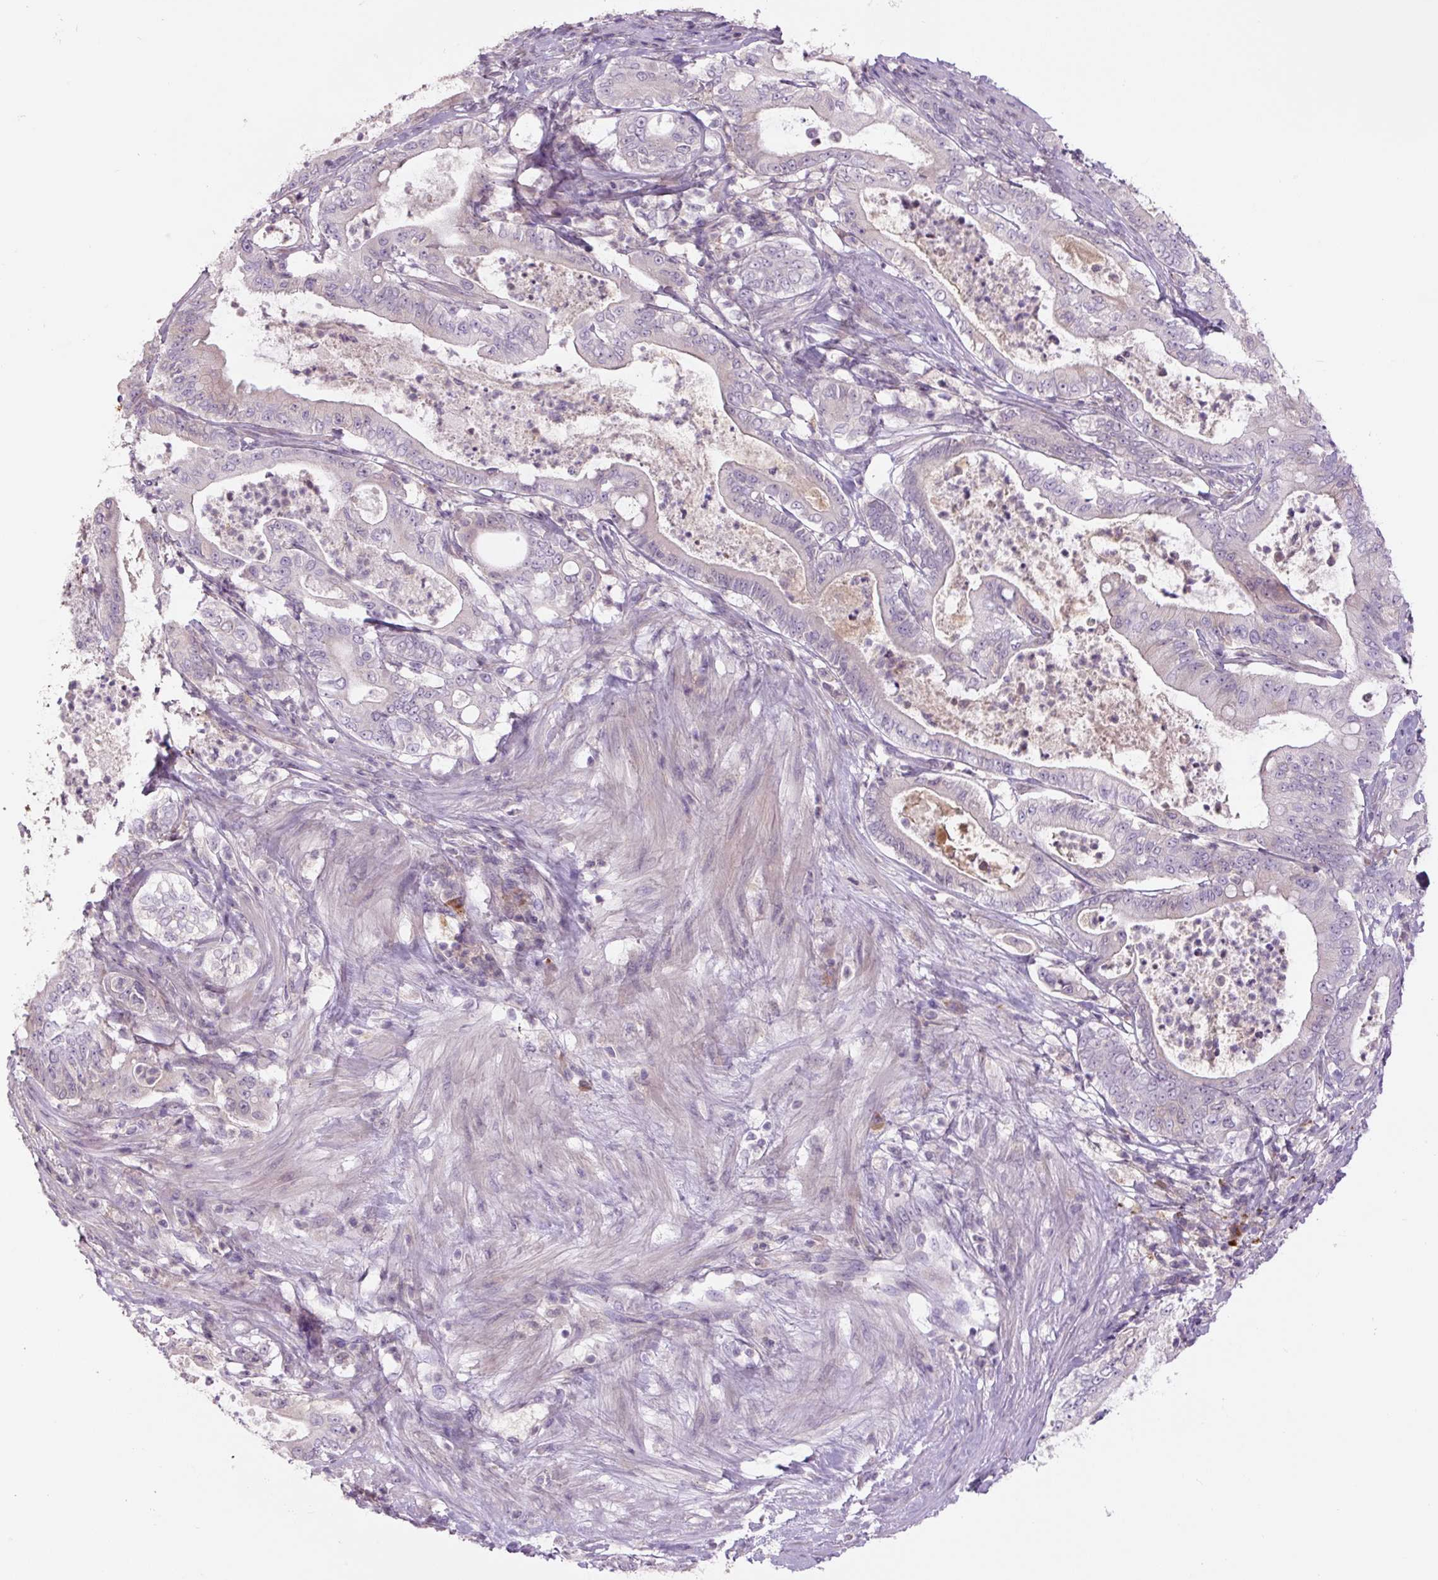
{"staining": {"intensity": "negative", "quantity": "none", "location": "none"}, "tissue": "pancreatic cancer", "cell_type": "Tumor cells", "image_type": "cancer", "snomed": [{"axis": "morphology", "description": "Adenocarcinoma, NOS"}, {"axis": "topography", "description": "Pancreas"}], "caption": "Micrograph shows no protein staining in tumor cells of adenocarcinoma (pancreatic) tissue.", "gene": "TMEM100", "patient": {"sex": "male", "age": 71}}